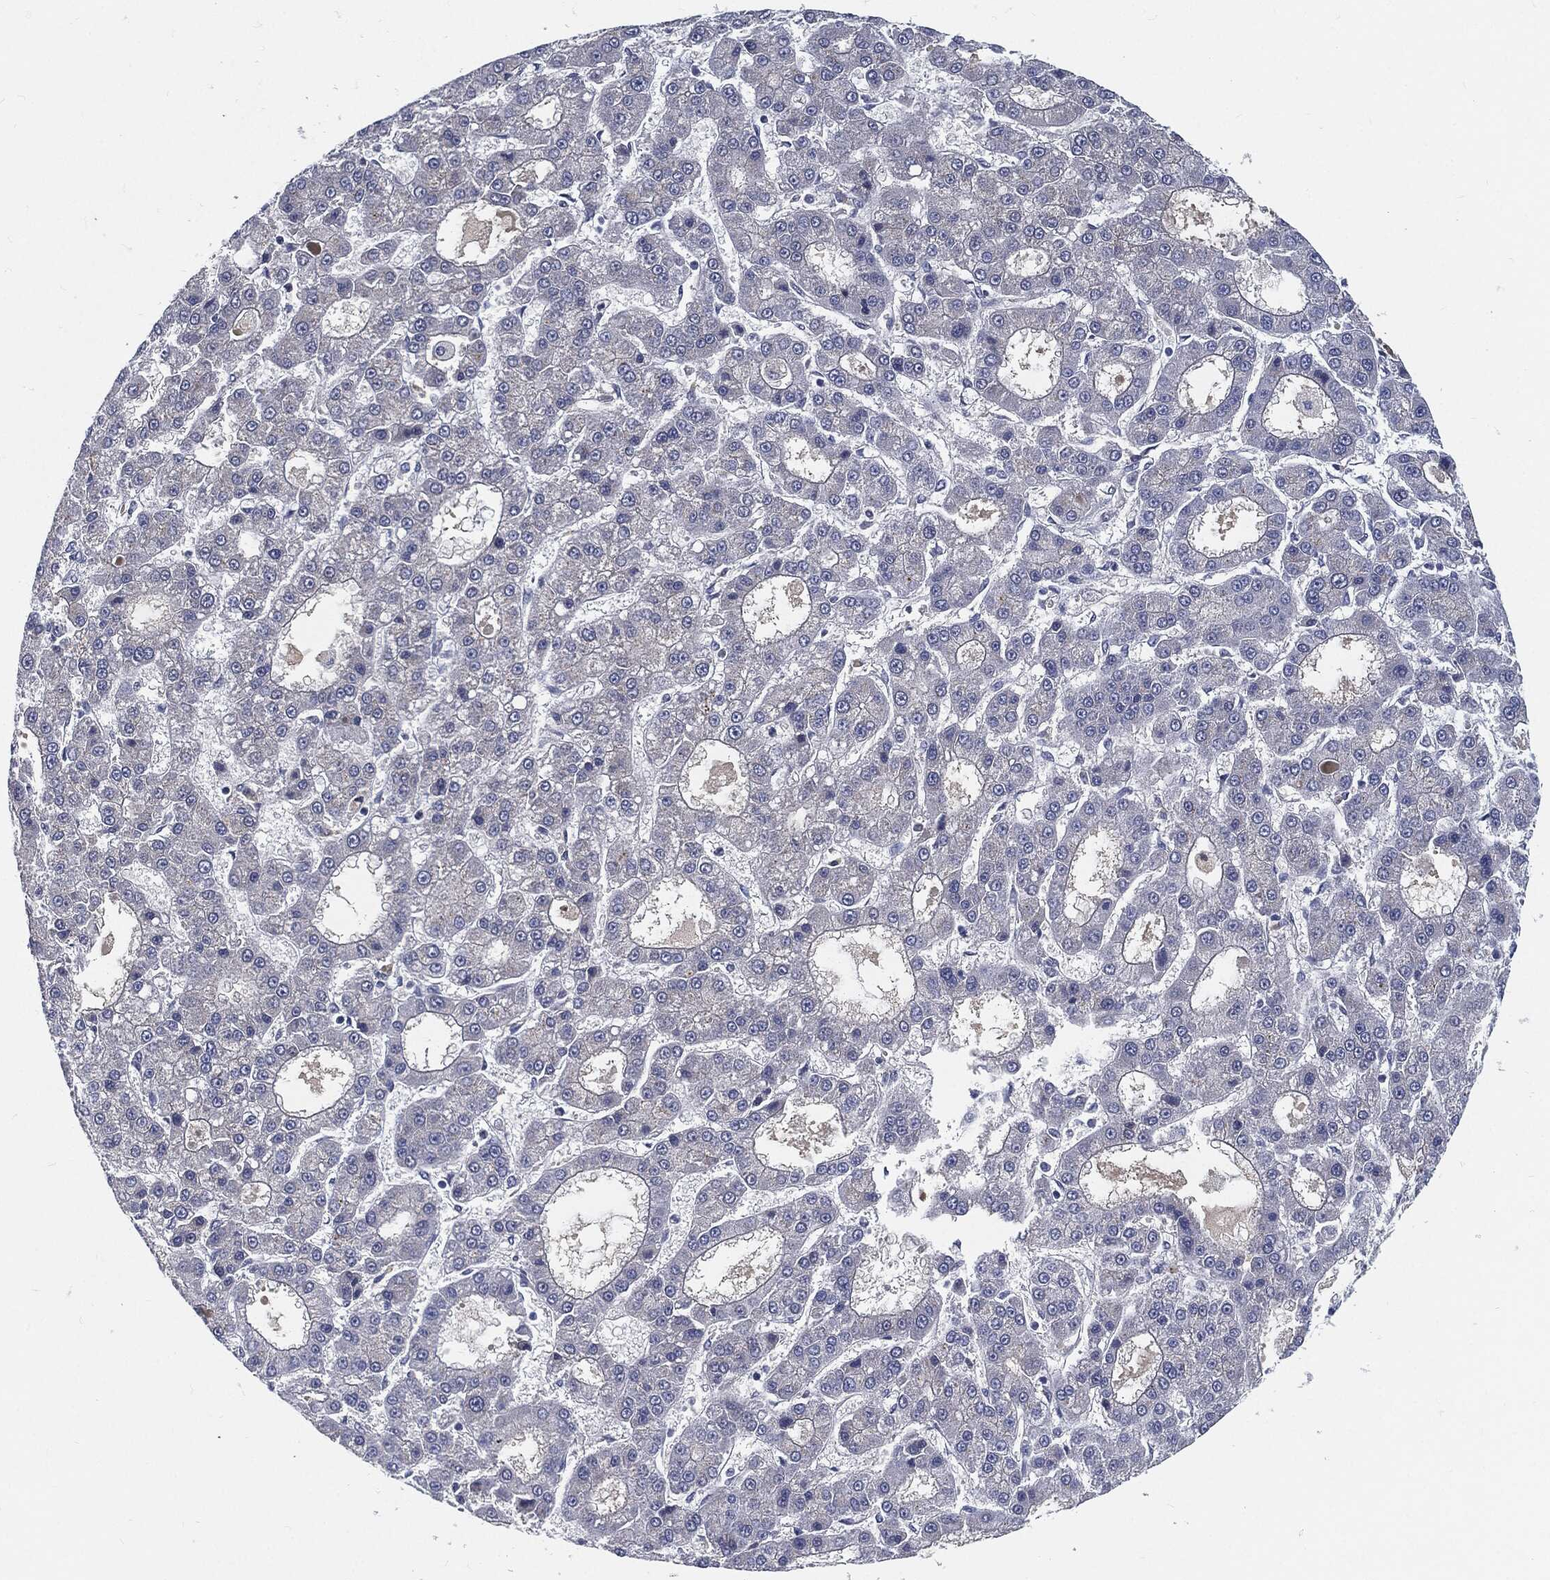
{"staining": {"intensity": "negative", "quantity": "none", "location": "none"}, "tissue": "liver cancer", "cell_type": "Tumor cells", "image_type": "cancer", "snomed": [{"axis": "morphology", "description": "Carcinoma, Hepatocellular, NOS"}, {"axis": "topography", "description": "Liver"}], "caption": "Protein analysis of liver cancer (hepatocellular carcinoma) shows no significant staining in tumor cells.", "gene": "MST1", "patient": {"sex": "male", "age": 70}}